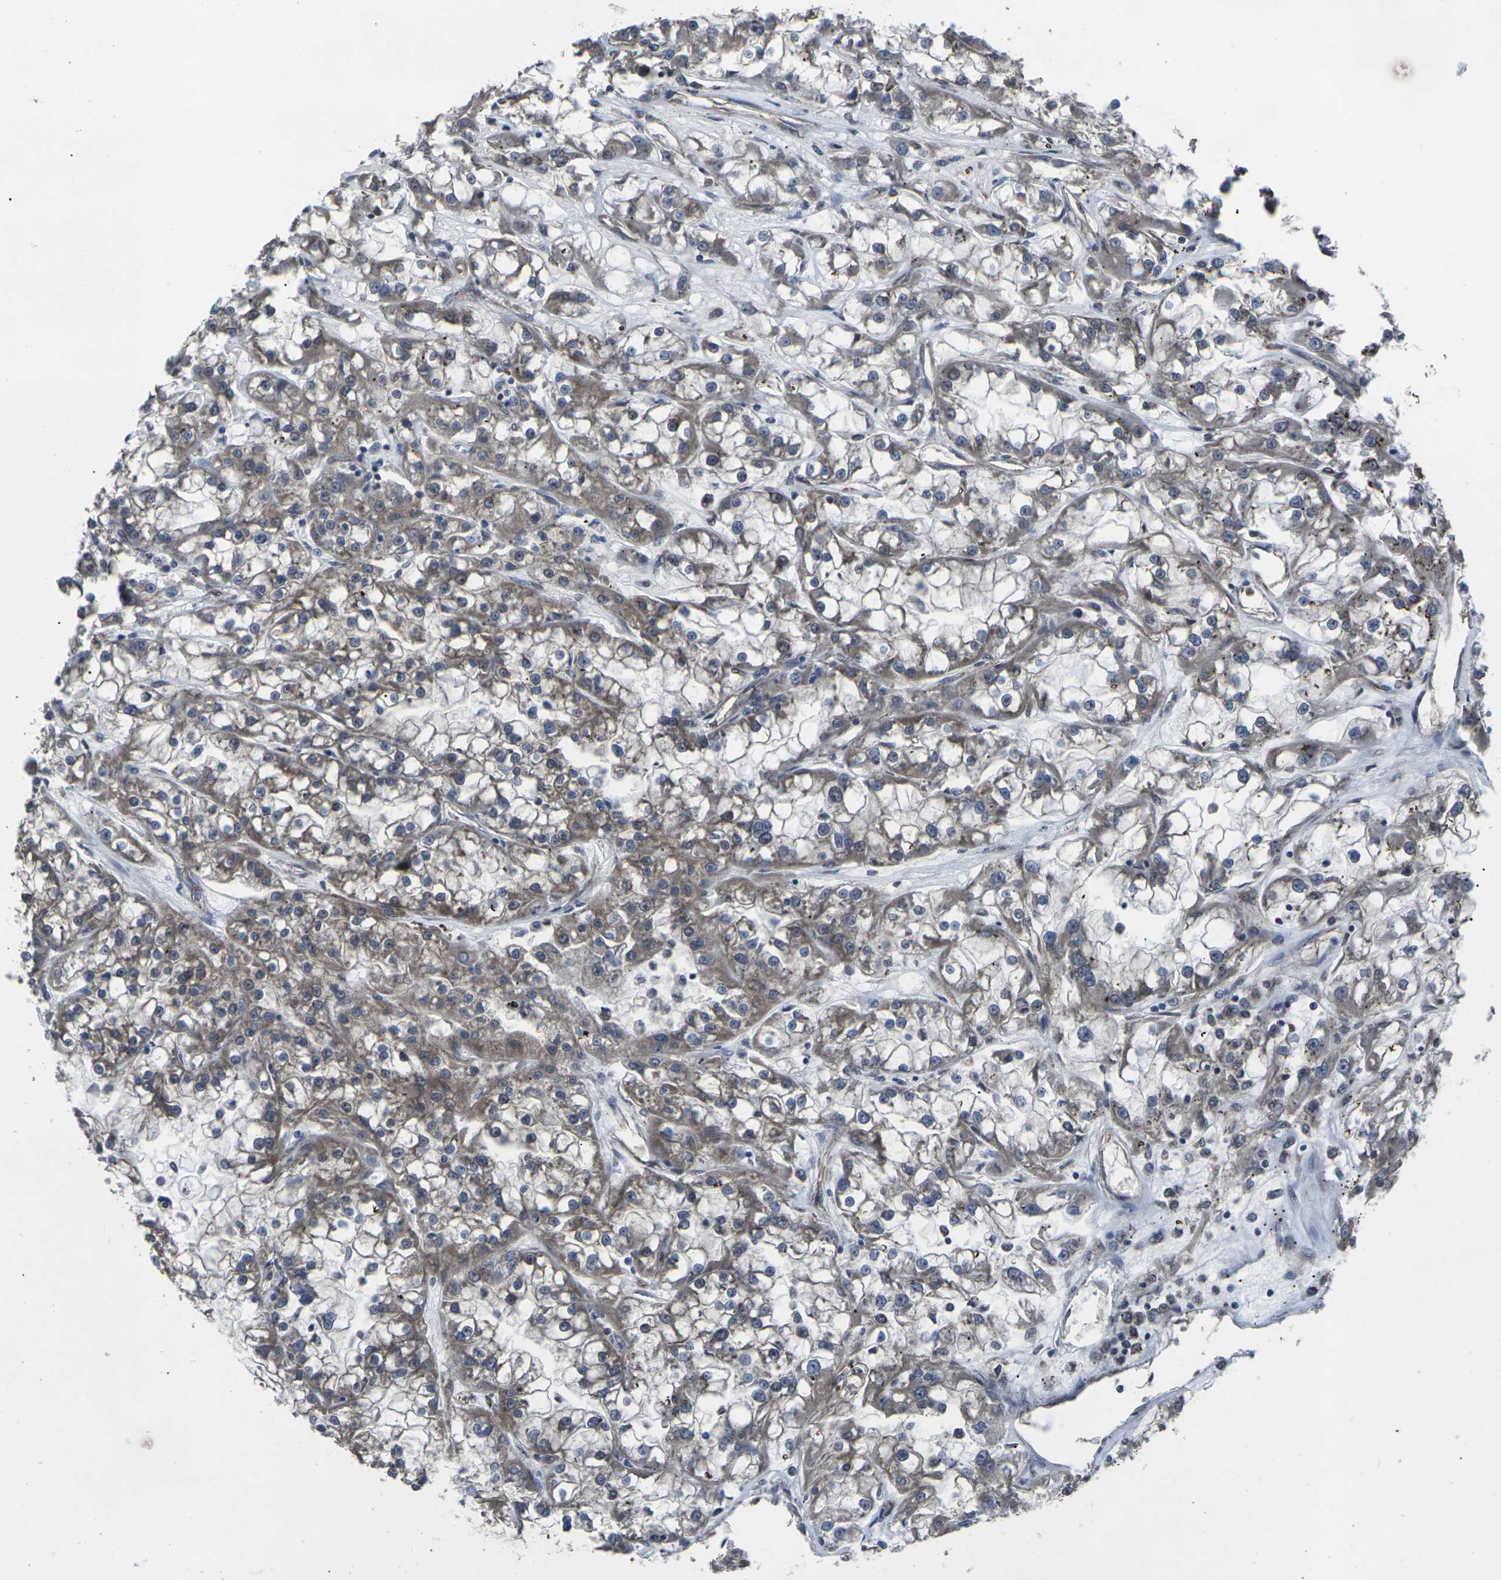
{"staining": {"intensity": "moderate", "quantity": "25%-75%", "location": "cytoplasmic/membranous"}, "tissue": "renal cancer", "cell_type": "Tumor cells", "image_type": "cancer", "snomed": [{"axis": "morphology", "description": "Adenocarcinoma, NOS"}, {"axis": "topography", "description": "Kidney"}], "caption": "There is medium levels of moderate cytoplasmic/membranous positivity in tumor cells of renal cancer, as demonstrated by immunohistochemical staining (brown color).", "gene": "MAPKAPK2", "patient": {"sex": "female", "age": 52}}